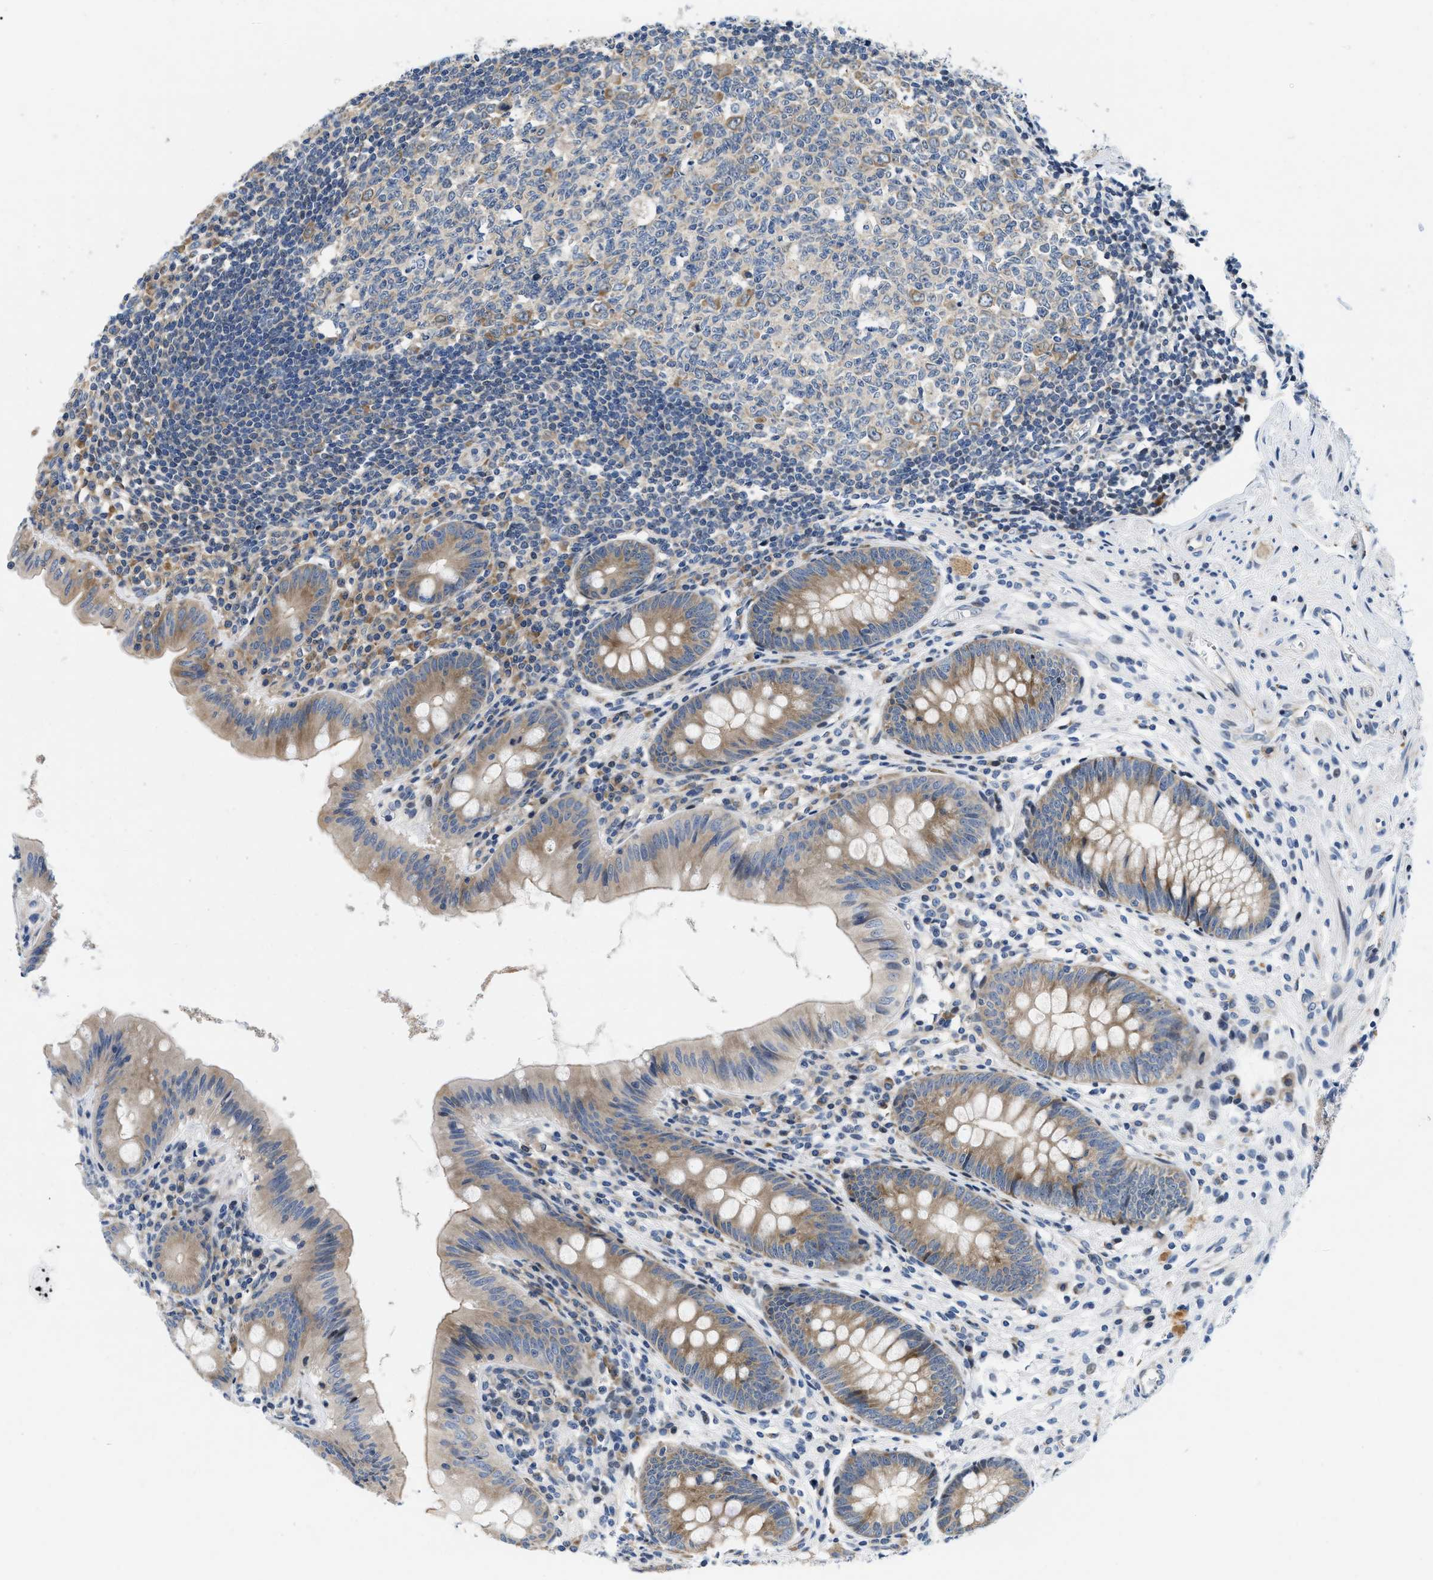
{"staining": {"intensity": "moderate", "quantity": "25%-75%", "location": "cytoplasmic/membranous"}, "tissue": "appendix", "cell_type": "Glandular cells", "image_type": "normal", "snomed": [{"axis": "morphology", "description": "Normal tissue, NOS"}, {"axis": "topography", "description": "Appendix"}], "caption": "Protein staining of unremarkable appendix reveals moderate cytoplasmic/membranous expression in approximately 25%-75% of glandular cells. (Stains: DAB (3,3'-diaminobenzidine) in brown, nuclei in blue, Microscopy: brightfield microscopy at high magnification).", "gene": "IKBKE", "patient": {"sex": "male", "age": 56}}